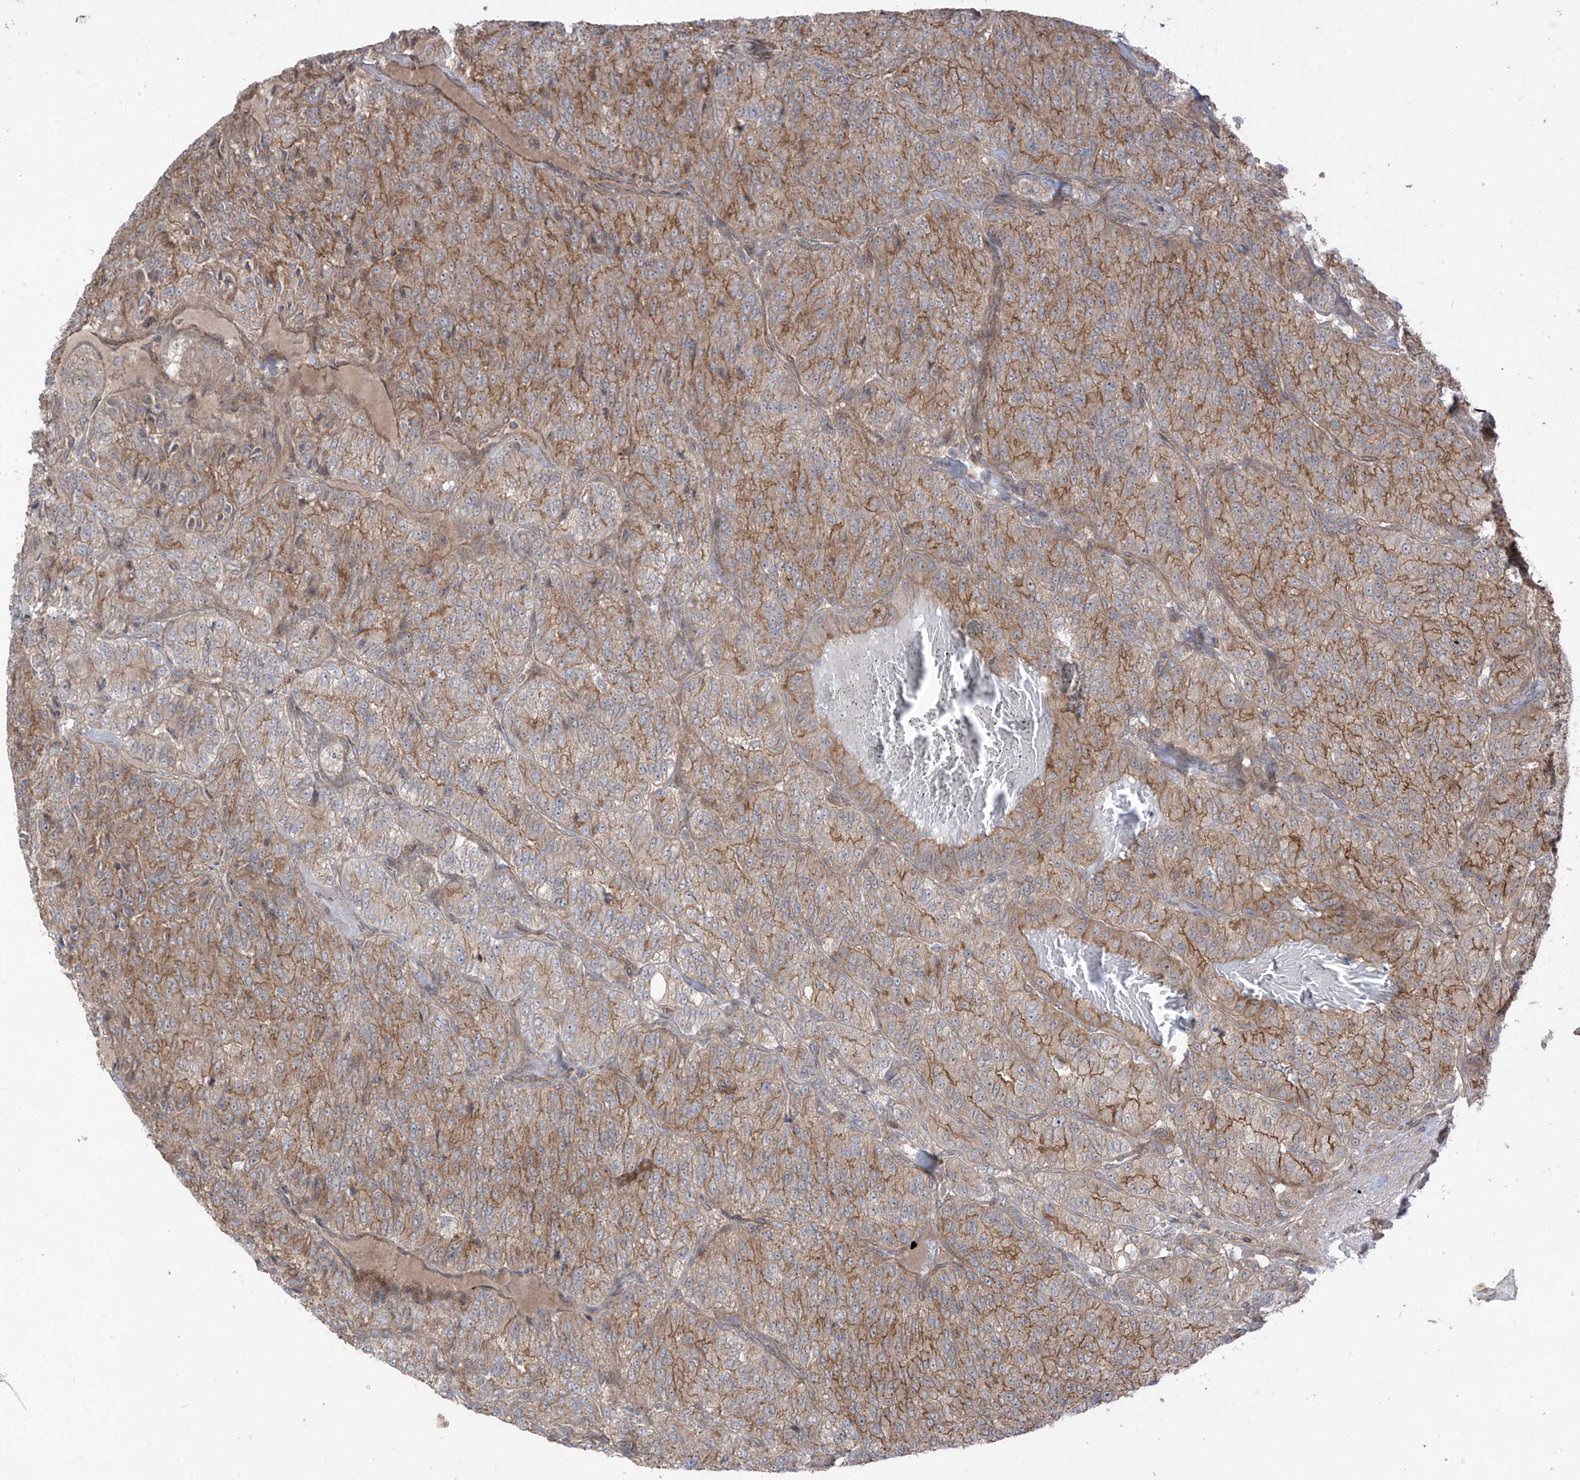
{"staining": {"intensity": "moderate", "quantity": ">75%", "location": "cytoplasmic/membranous"}, "tissue": "renal cancer", "cell_type": "Tumor cells", "image_type": "cancer", "snomed": [{"axis": "morphology", "description": "Adenocarcinoma, NOS"}, {"axis": "topography", "description": "Kidney"}], "caption": "Renal cancer (adenocarcinoma) was stained to show a protein in brown. There is medium levels of moderate cytoplasmic/membranous positivity in approximately >75% of tumor cells.", "gene": "LRRC74A", "patient": {"sex": "female", "age": 63}}